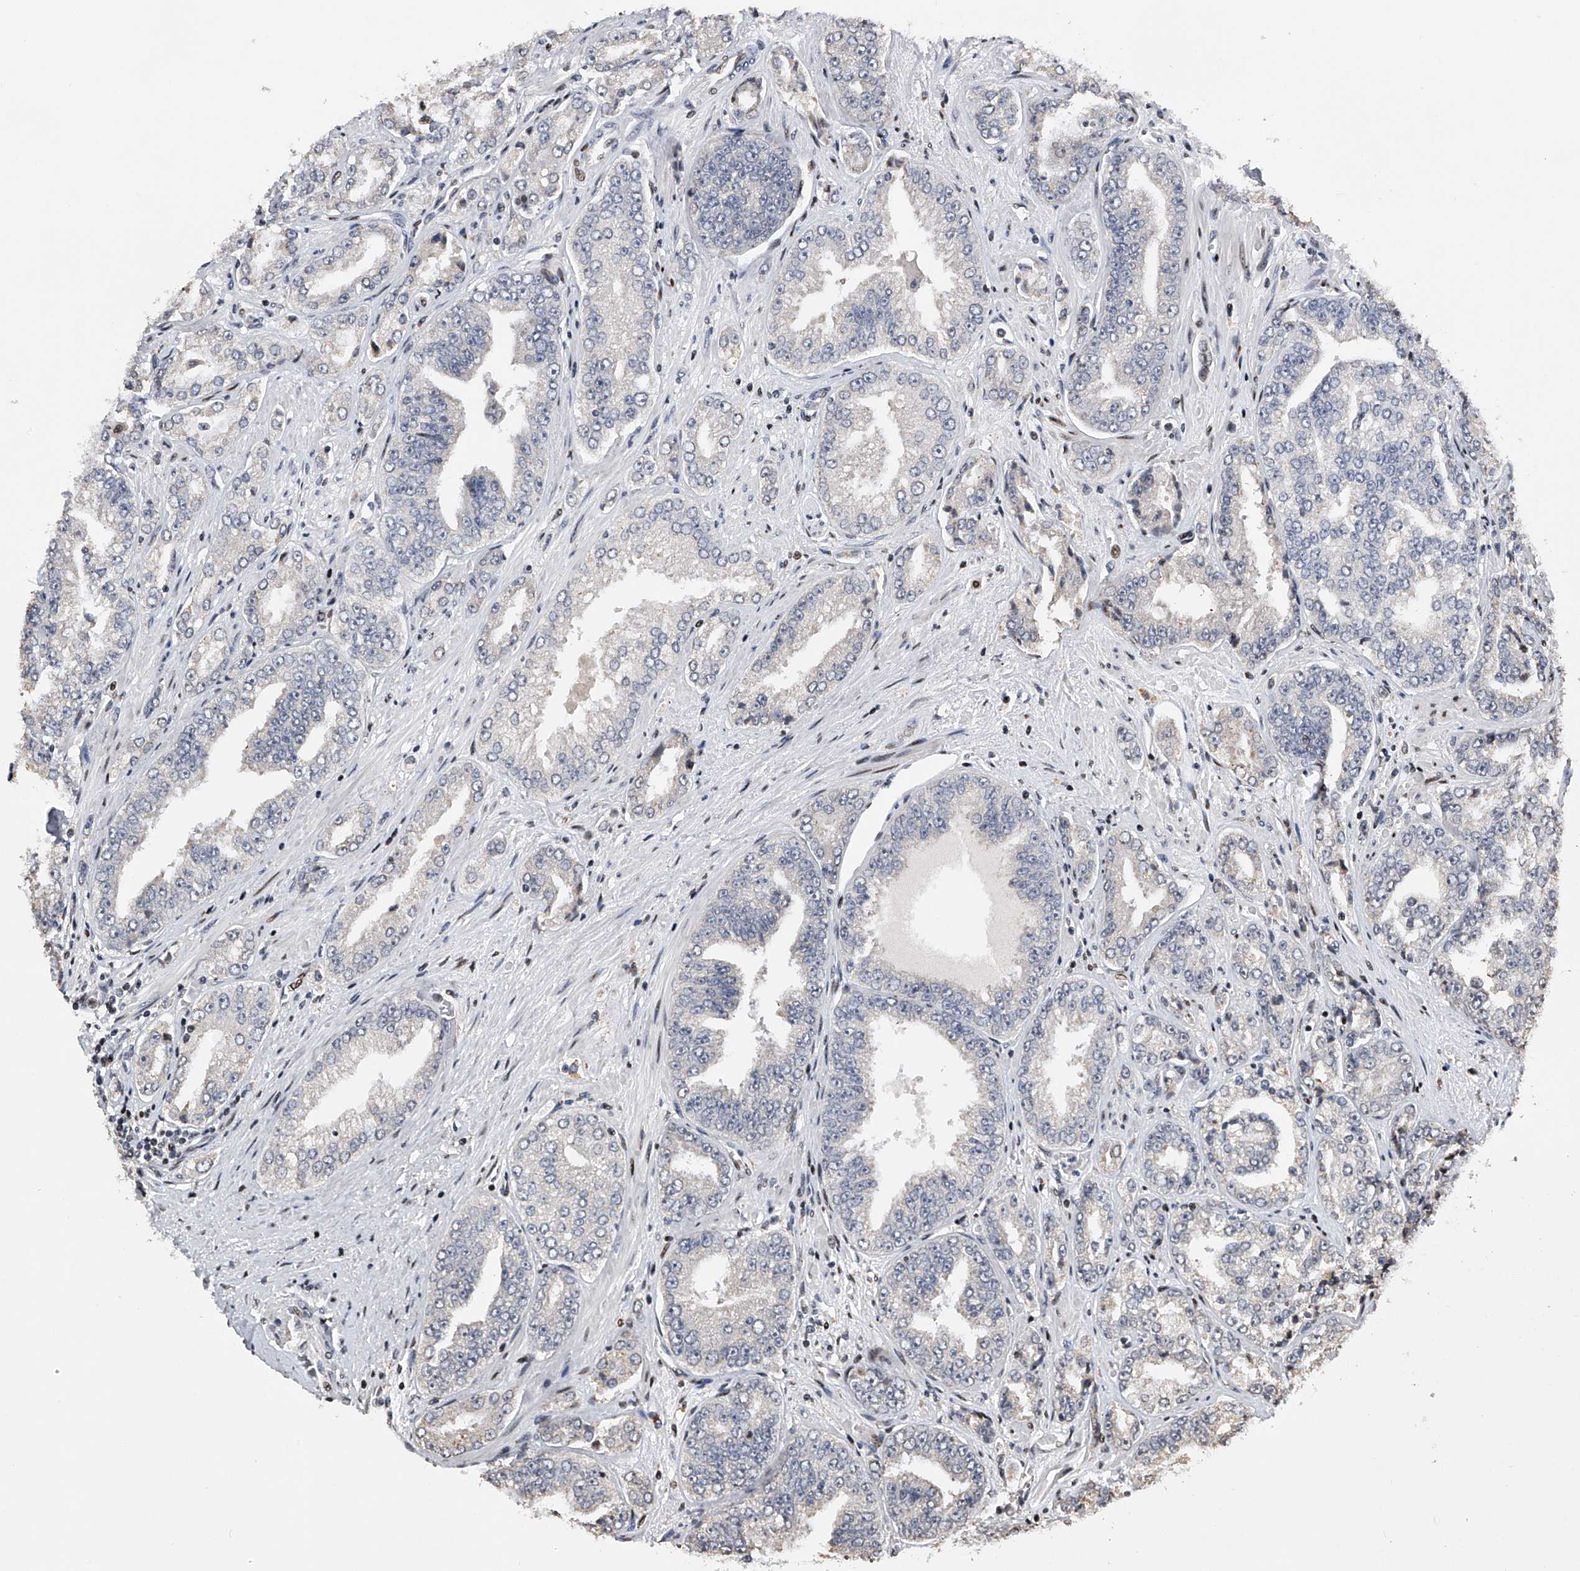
{"staining": {"intensity": "negative", "quantity": "none", "location": "none"}, "tissue": "prostate cancer", "cell_type": "Tumor cells", "image_type": "cancer", "snomed": [{"axis": "morphology", "description": "Adenocarcinoma, High grade"}, {"axis": "topography", "description": "Prostate"}], "caption": "Tumor cells show no significant protein positivity in prostate high-grade adenocarcinoma.", "gene": "RWDD2A", "patient": {"sex": "male", "age": 71}}